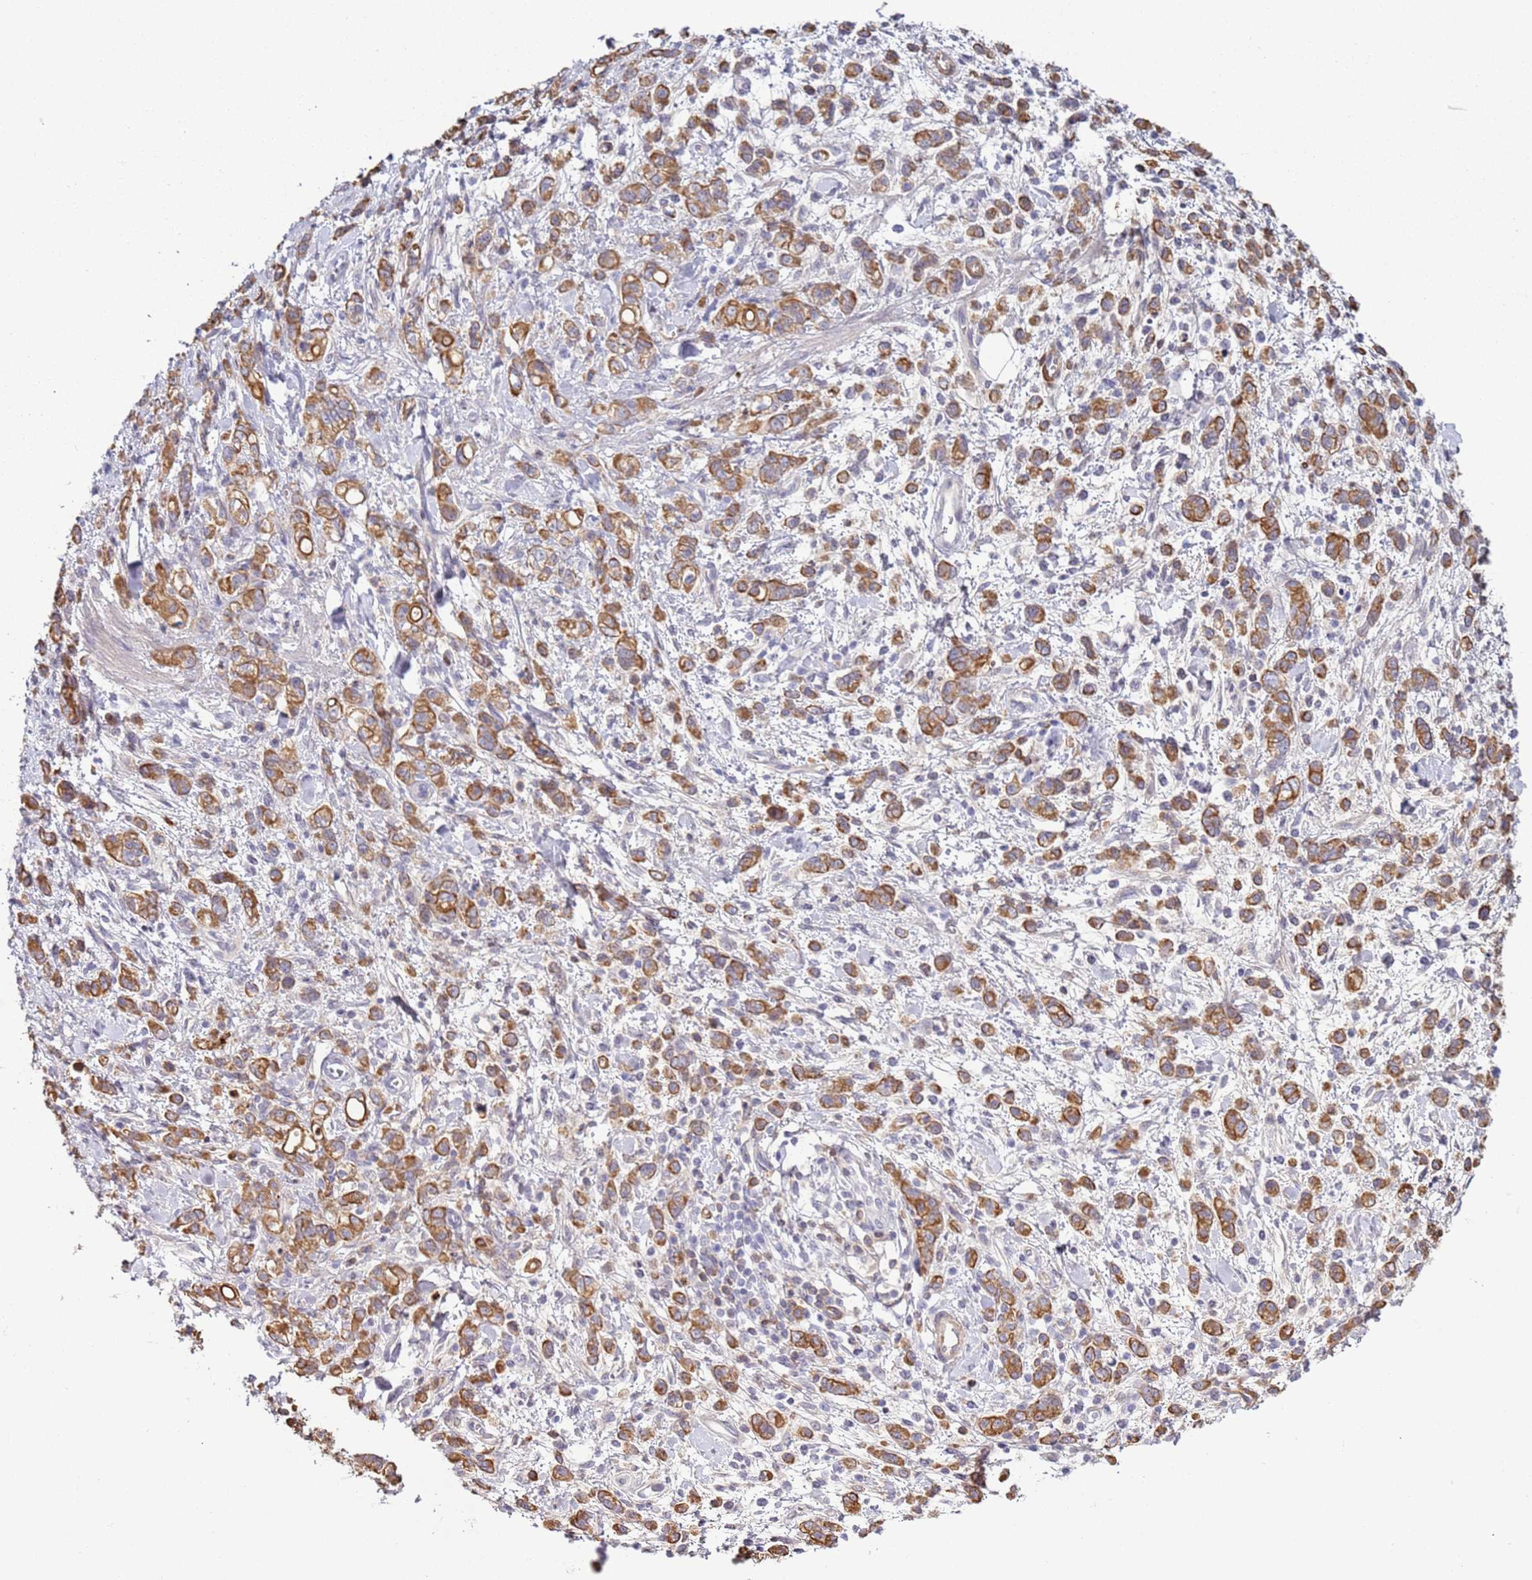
{"staining": {"intensity": "moderate", "quantity": ">75%", "location": "cytoplasmic/membranous"}, "tissue": "stomach cancer", "cell_type": "Tumor cells", "image_type": "cancer", "snomed": [{"axis": "morphology", "description": "Adenocarcinoma, NOS"}, {"axis": "topography", "description": "Stomach"}], "caption": "A high-resolution image shows immunohistochemistry staining of stomach adenocarcinoma, which exhibits moderate cytoplasmic/membranous expression in approximately >75% of tumor cells.", "gene": "NPAP1", "patient": {"sex": "male", "age": 77}}